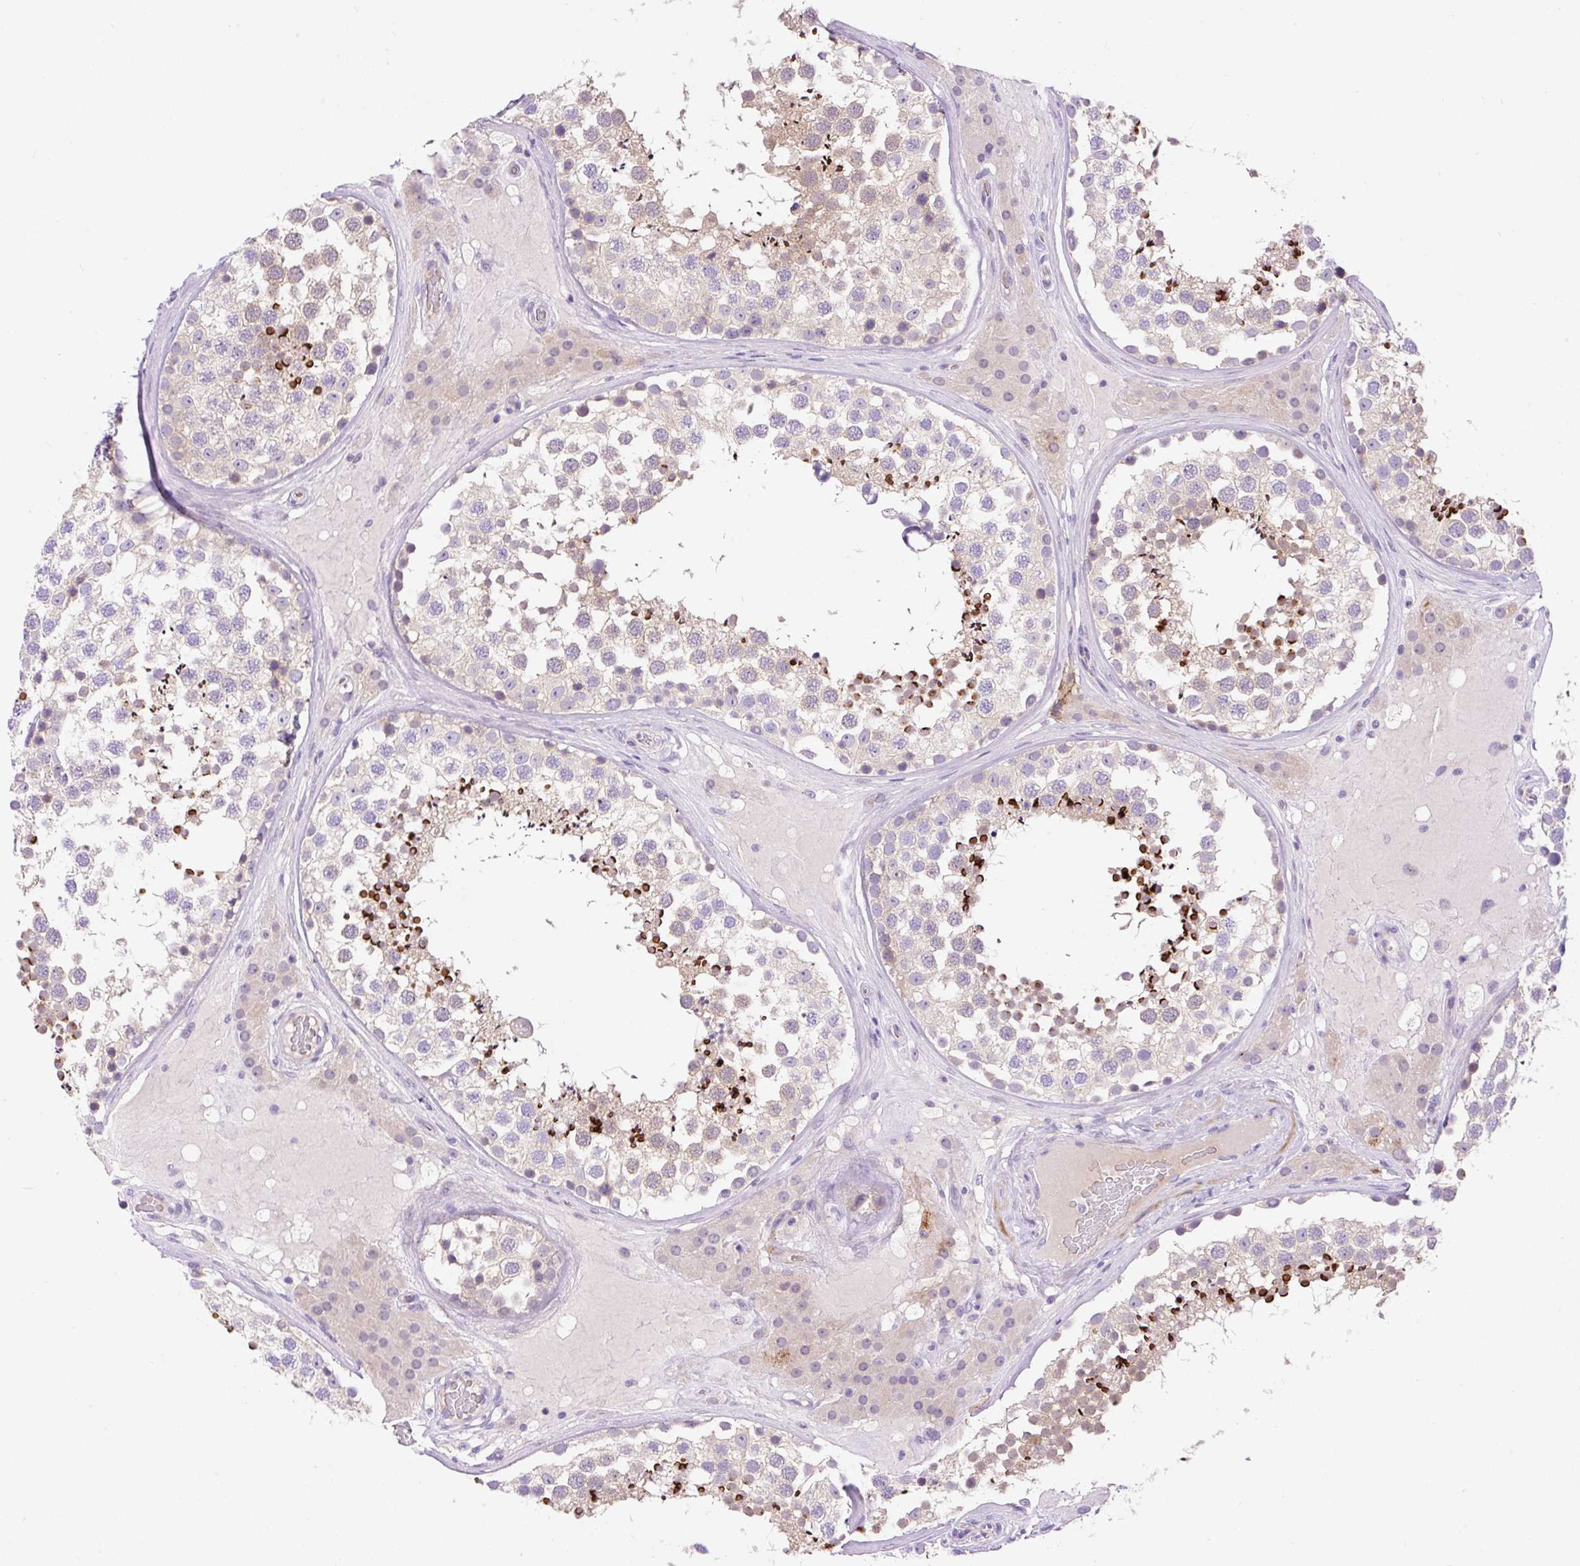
{"staining": {"intensity": "strong", "quantity": "25%-75%", "location": "cytoplasmic/membranous"}, "tissue": "testis", "cell_type": "Cells in seminiferous ducts", "image_type": "normal", "snomed": [{"axis": "morphology", "description": "Normal tissue, NOS"}, {"axis": "topography", "description": "Testis"}], "caption": "DAB immunohistochemical staining of benign human testis displays strong cytoplasmic/membranous protein expression in approximately 25%-75% of cells in seminiferous ducts.", "gene": "LHFPL5", "patient": {"sex": "male", "age": 46}}